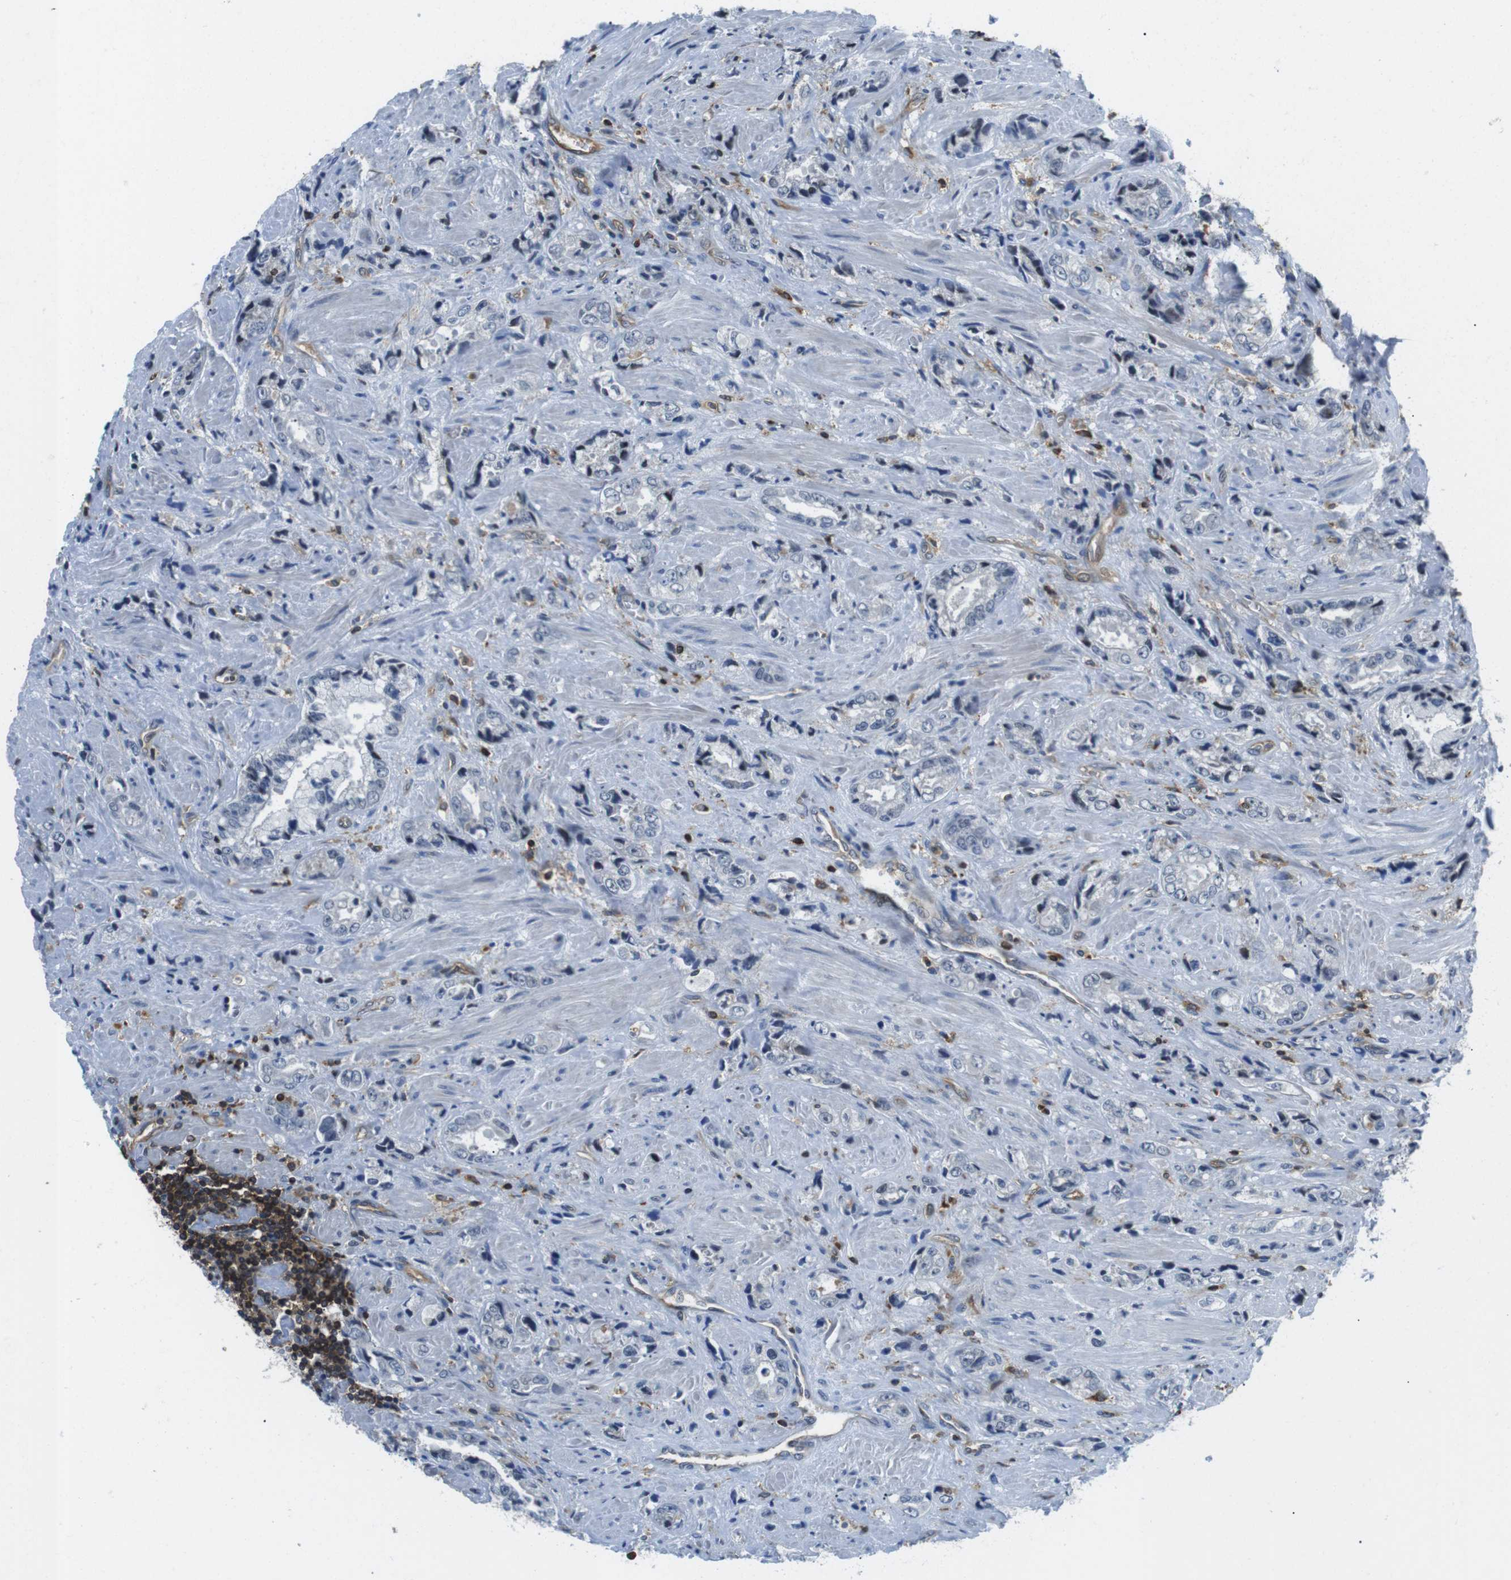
{"staining": {"intensity": "negative", "quantity": "none", "location": "none"}, "tissue": "prostate cancer", "cell_type": "Tumor cells", "image_type": "cancer", "snomed": [{"axis": "morphology", "description": "Adenocarcinoma, High grade"}, {"axis": "topography", "description": "Prostate"}], "caption": "Immunohistochemistry image of neoplastic tissue: human prostate cancer stained with DAB (3,3'-diaminobenzidine) displays no significant protein positivity in tumor cells. (DAB (3,3'-diaminobenzidine) IHC visualized using brightfield microscopy, high magnification).", "gene": "STK10", "patient": {"sex": "male", "age": 61}}